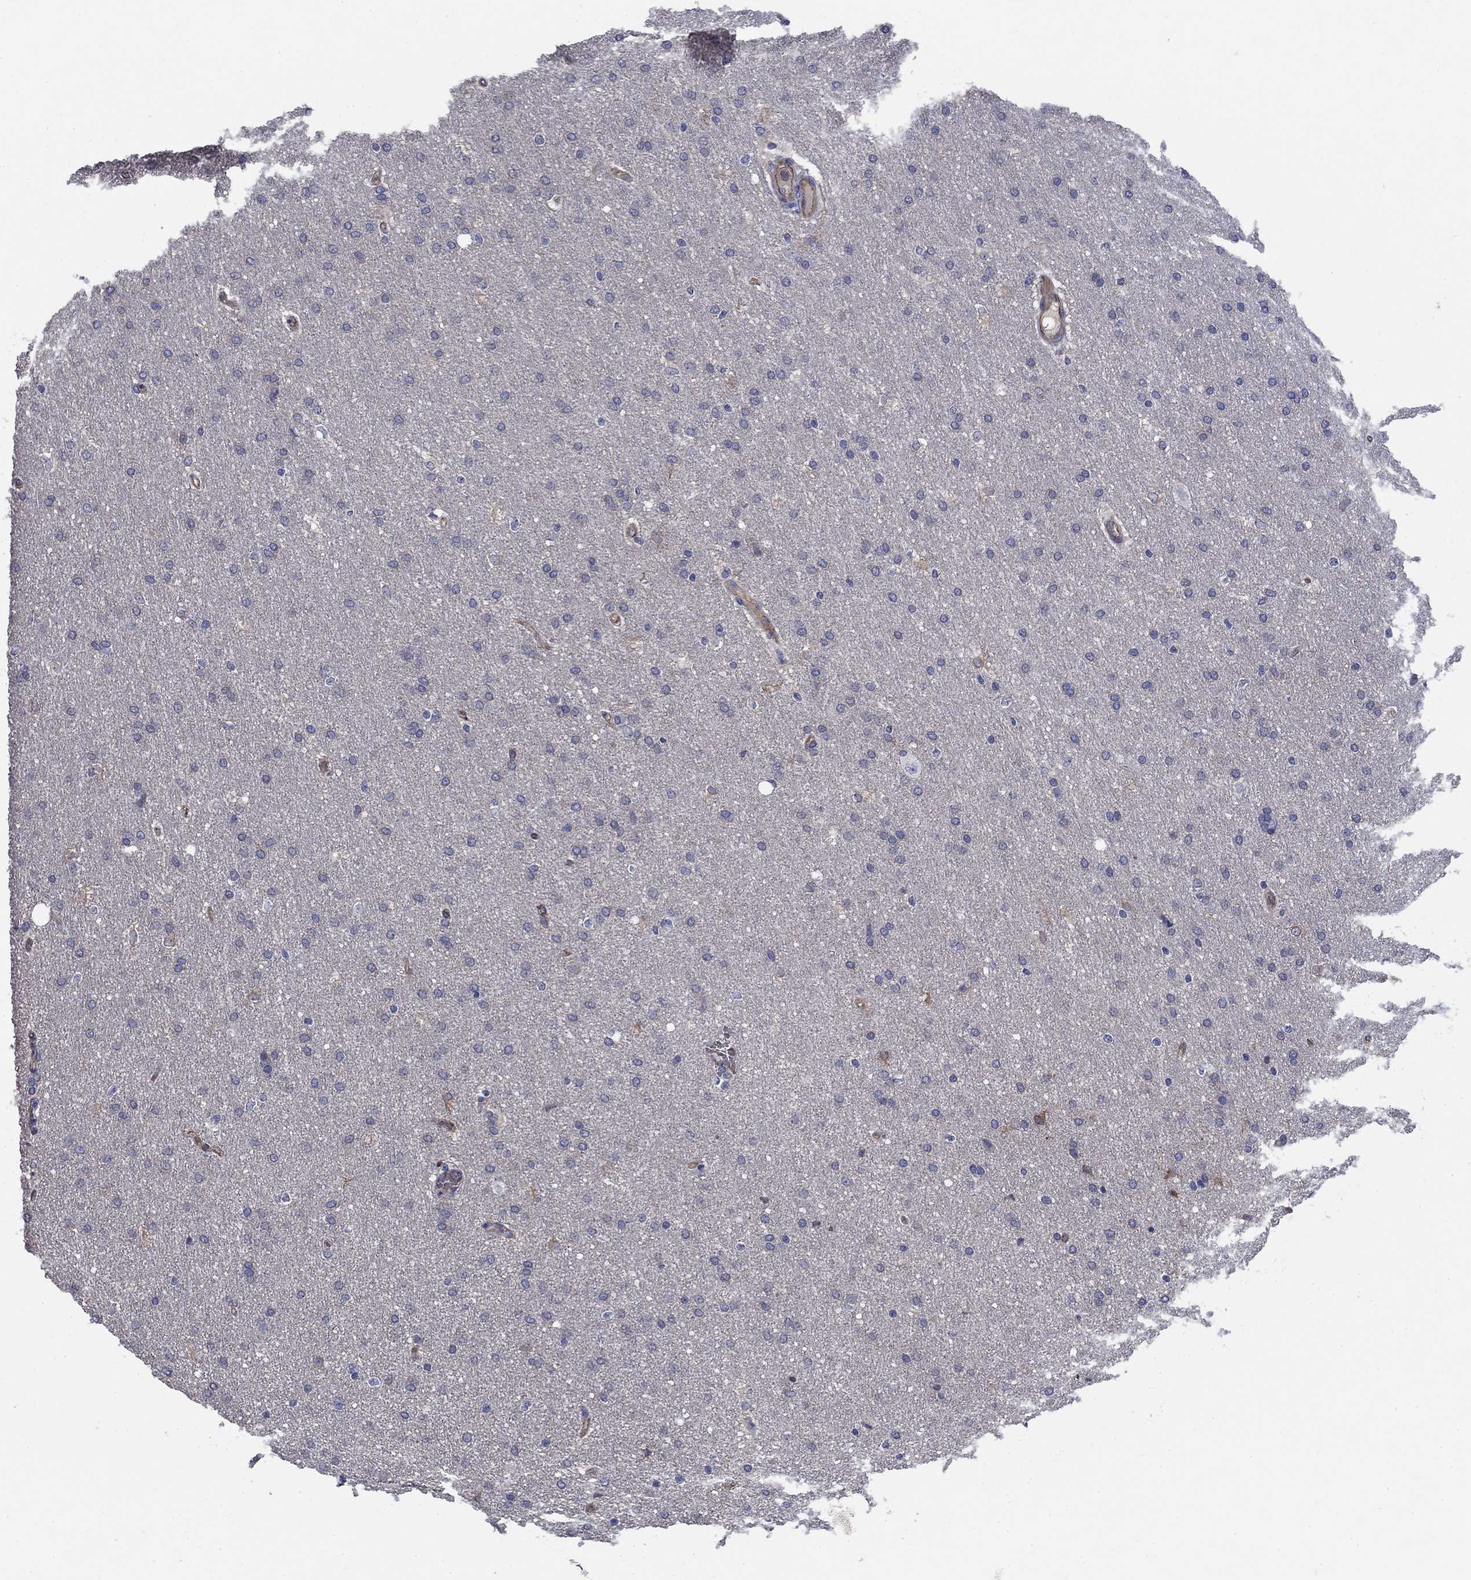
{"staining": {"intensity": "negative", "quantity": "none", "location": "none"}, "tissue": "glioma", "cell_type": "Tumor cells", "image_type": "cancer", "snomed": [{"axis": "morphology", "description": "Glioma, malignant, Low grade"}, {"axis": "topography", "description": "Brain"}], "caption": "This image is of glioma stained with IHC to label a protein in brown with the nuclei are counter-stained blue. There is no expression in tumor cells.", "gene": "FLNC", "patient": {"sex": "female", "age": 37}}